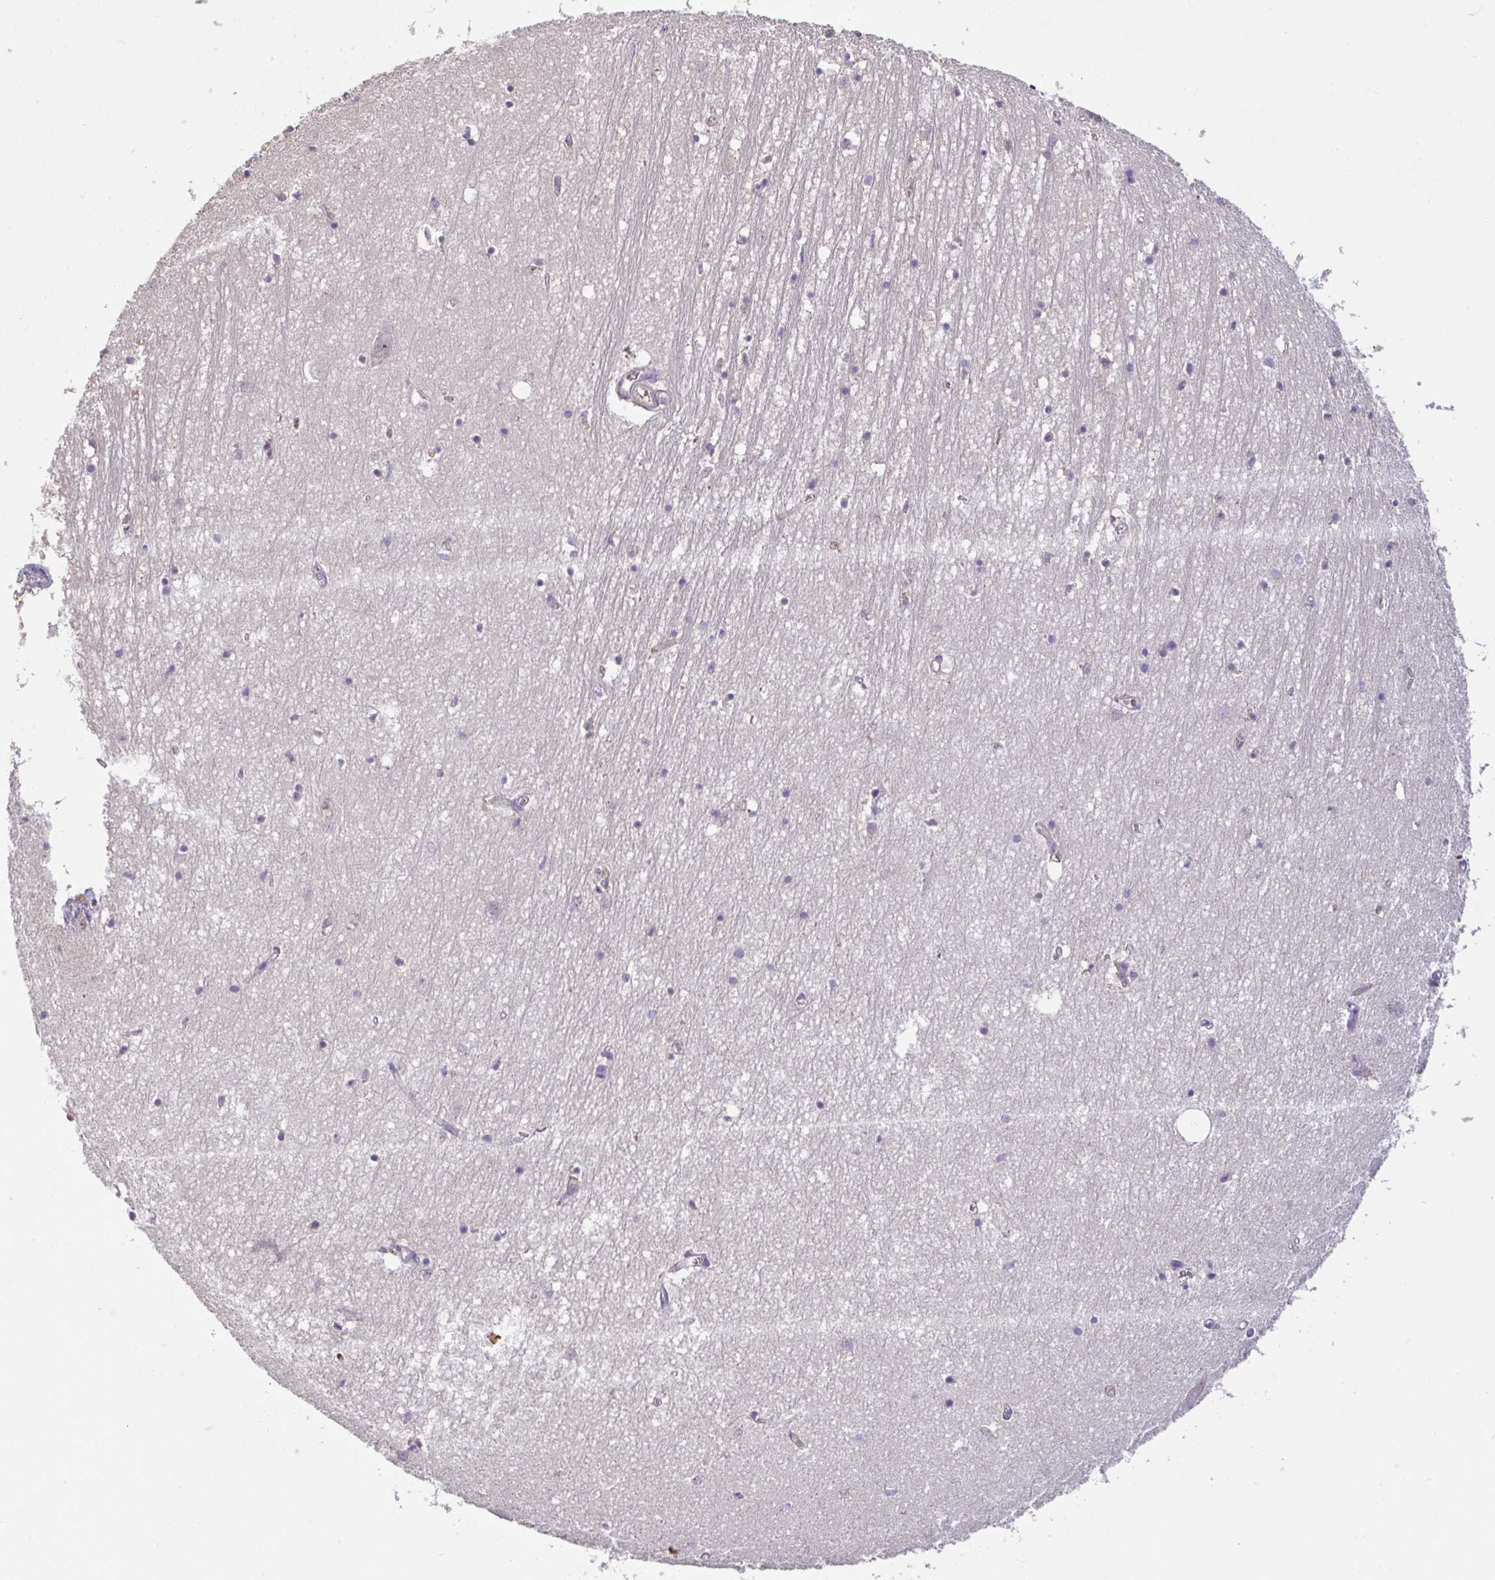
{"staining": {"intensity": "negative", "quantity": "none", "location": "none"}, "tissue": "hippocampus", "cell_type": "Glial cells", "image_type": "normal", "snomed": [{"axis": "morphology", "description": "Normal tissue, NOS"}, {"axis": "topography", "description": "Hippocampus"}], "caption": "Immunohistochemistry histopathology image of unremarkable hippocampus stained for a protein (brown), which shows no expression in glial cells.", "gene": "C1QTNF9B", "patient": {"sex": "female", "age": 64}}